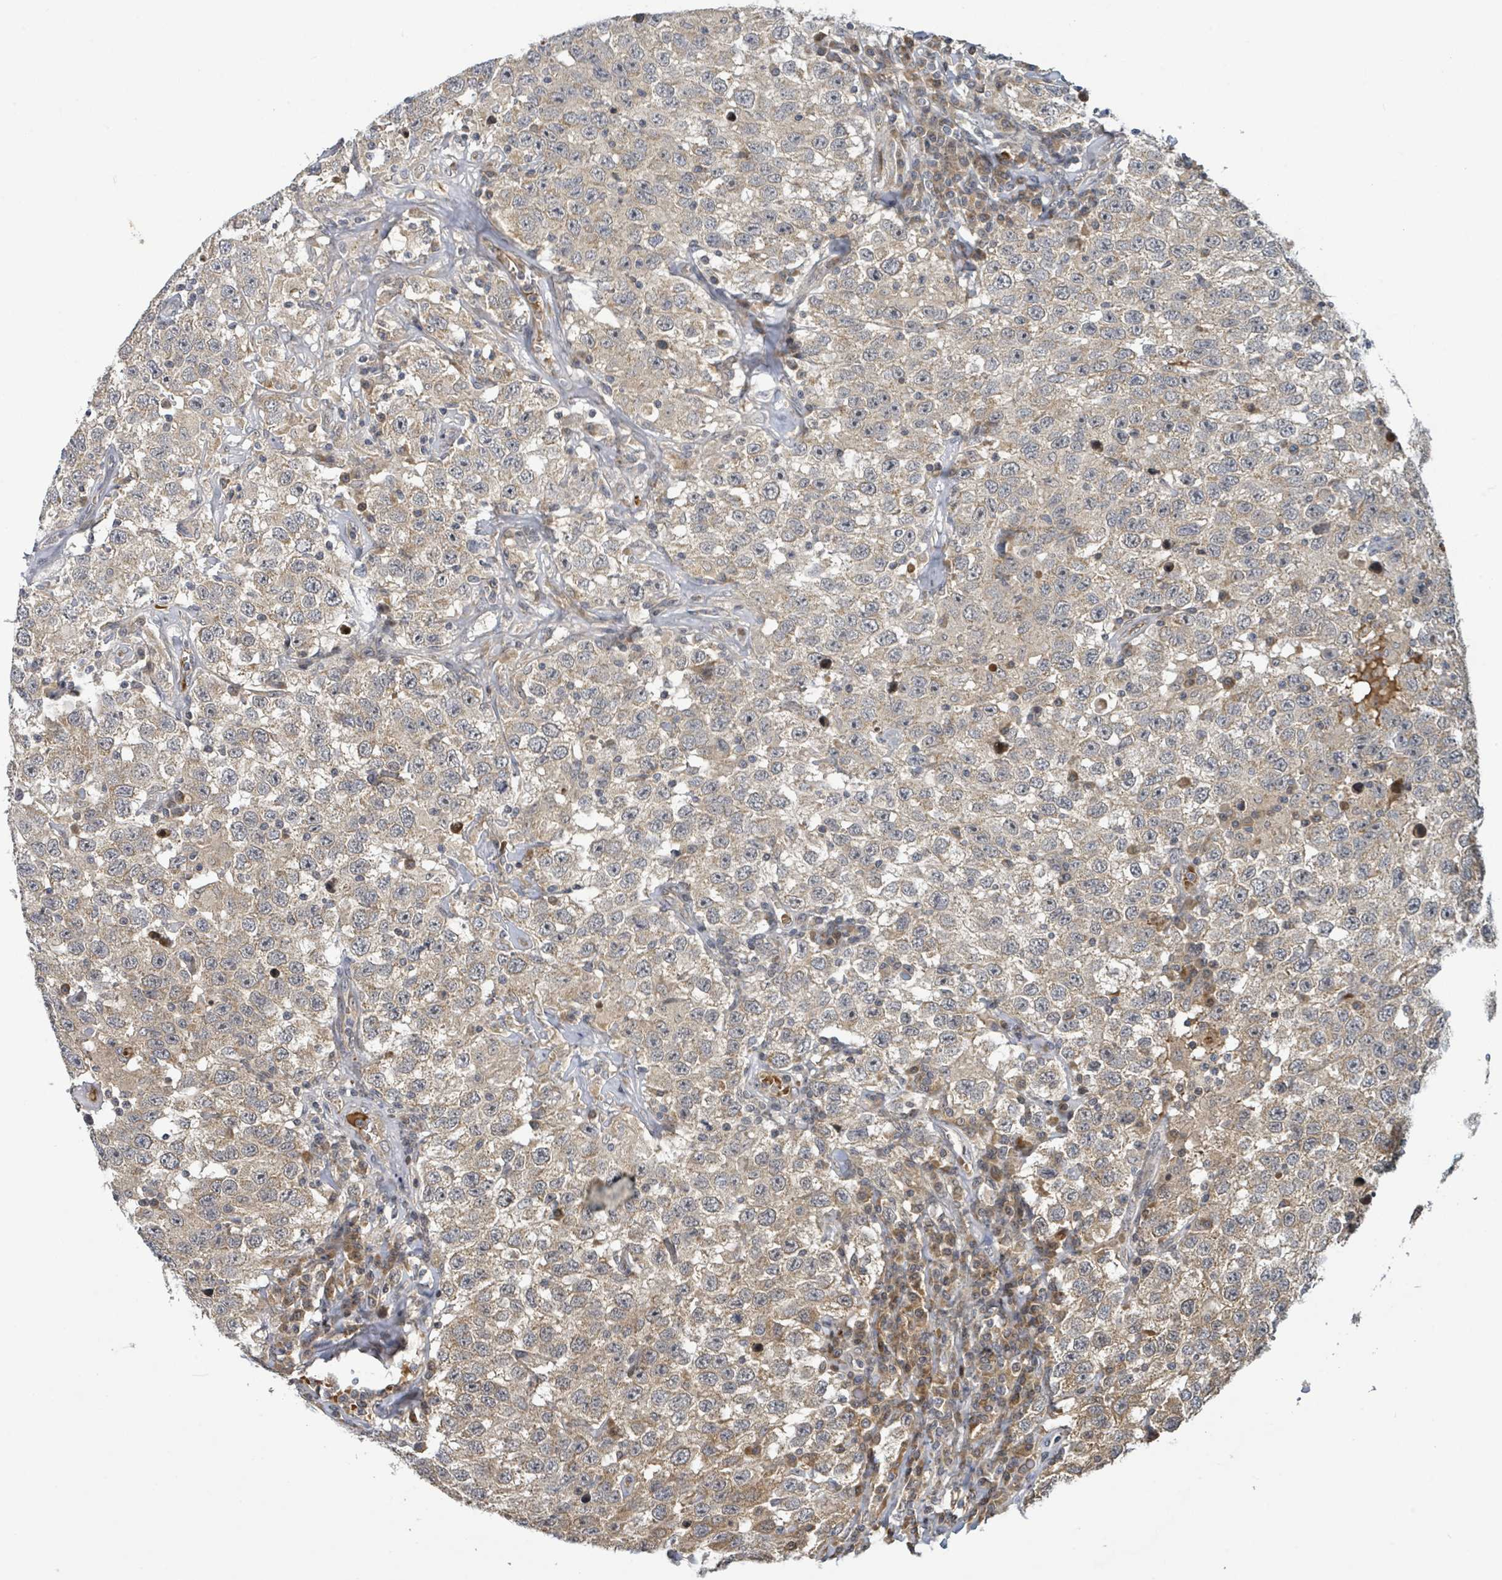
{"staining": {"intensity": "weak", "quantity": ">75%", "location": "cytoplasmic/membranous"}, "tissue": "testis cancer", "cell_type": "Tumor cells", "image_type": "cancer", "snomed": [{"axis": "morphology", "description": "Seminoma, NOS"}, {"axis": "topography", "description": "Testis"}], "caption": "A brown stain highlights weak cytoplasmic/membranous expression of a protein in testis cancer tumor cells.", "gene": "ITGA11", "patient": {"sex": "male", "age": 41}}